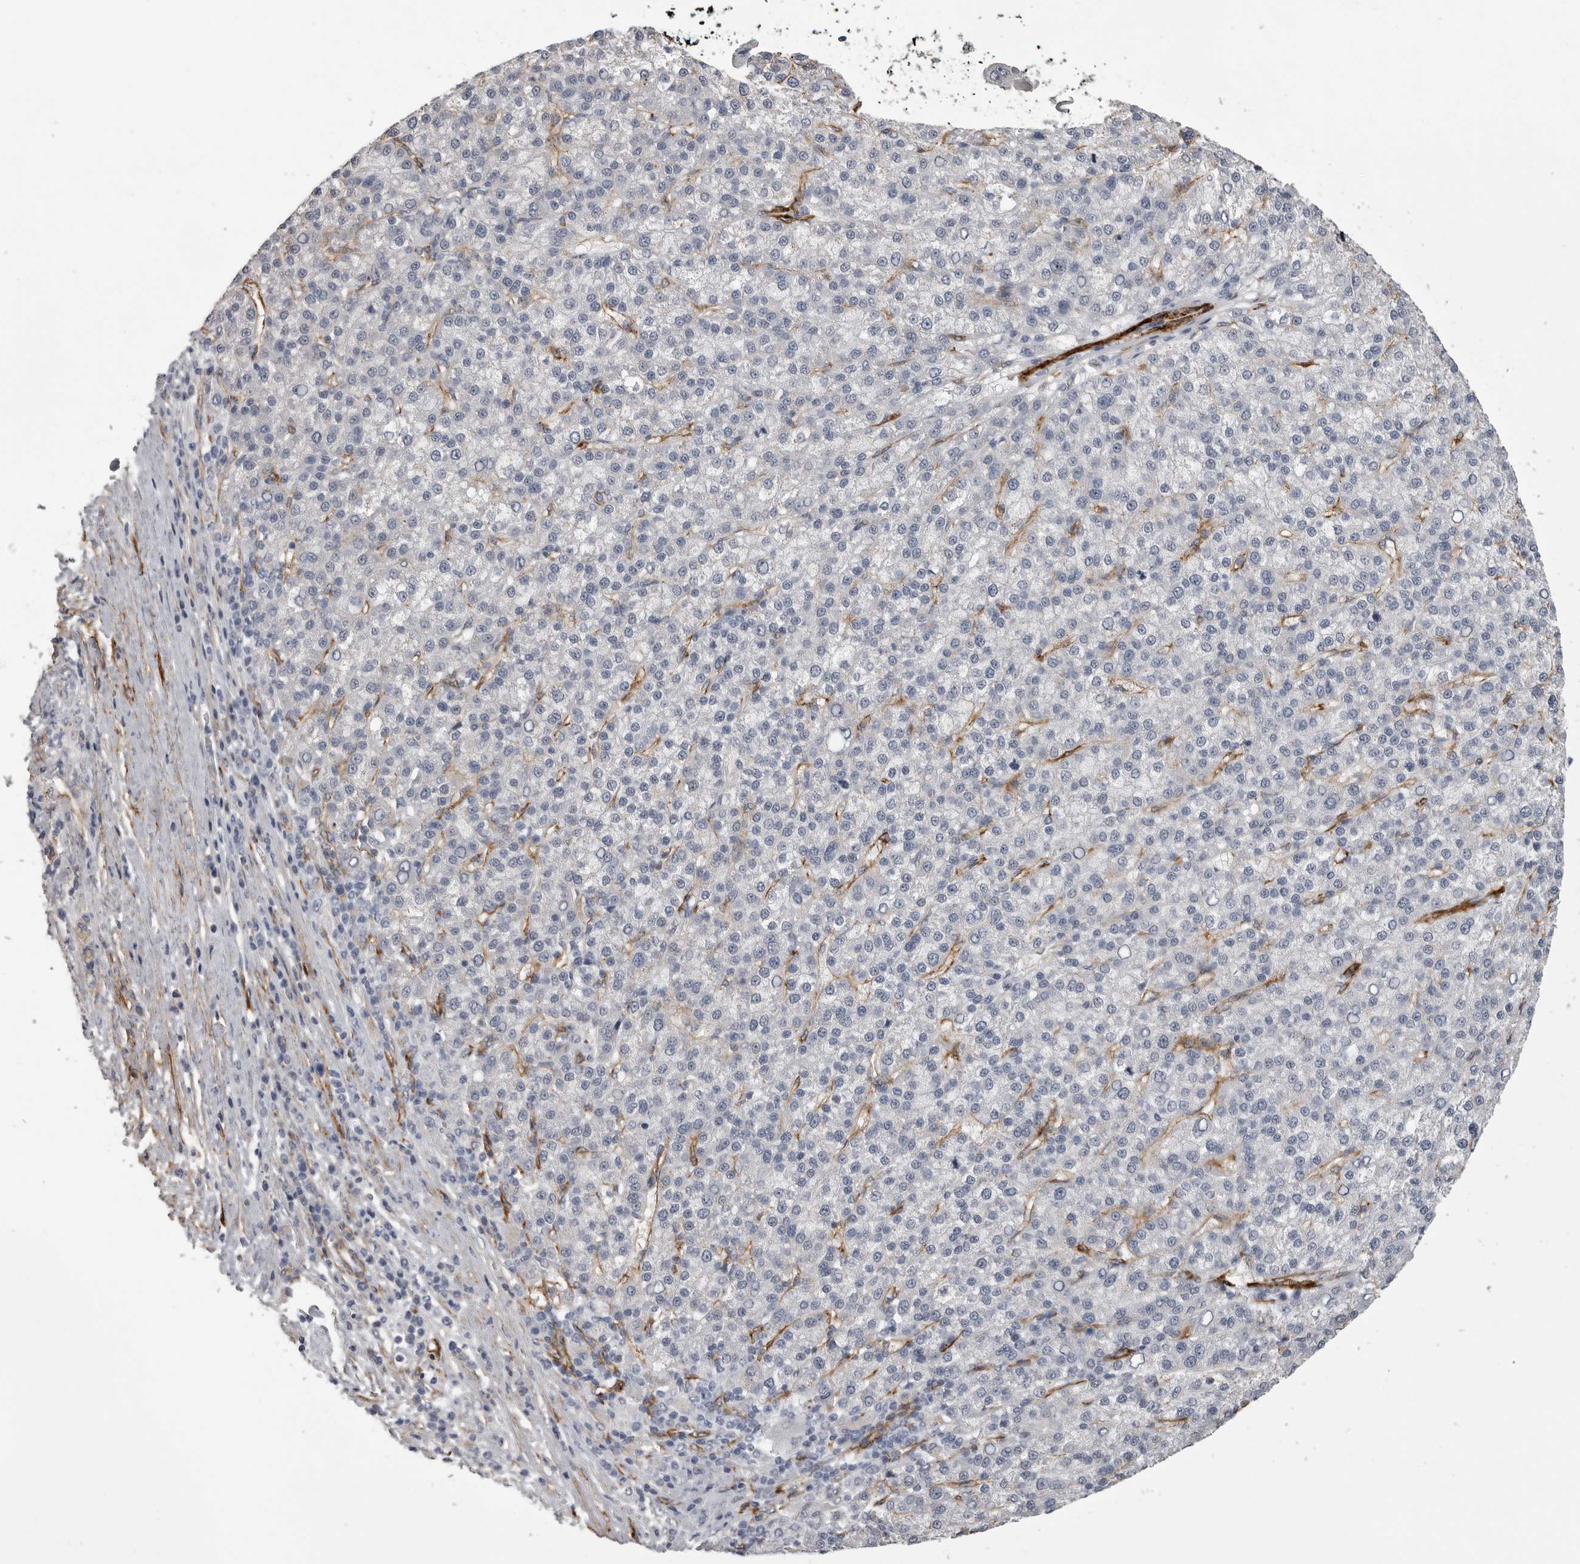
{"staining": {"intensity": "negative", "quantity": "none", "location": "none"}, "tissue": "liver cancer", "cell_type": "Tumor cells", "image_type": "cancer", "snomed": [{"axis": "morphology", "description": "Carcinoma, Hepatocellular, NOS"}, {"axis": "topography", "description": "Liver"}], "caption": "Immunohistochemistry photomicrograph of liver cancer stained for a protein (brown), which displays no staining in tumor cells.", "gene": "AOC3", "patient": {"sex": "female", "age": 58}}